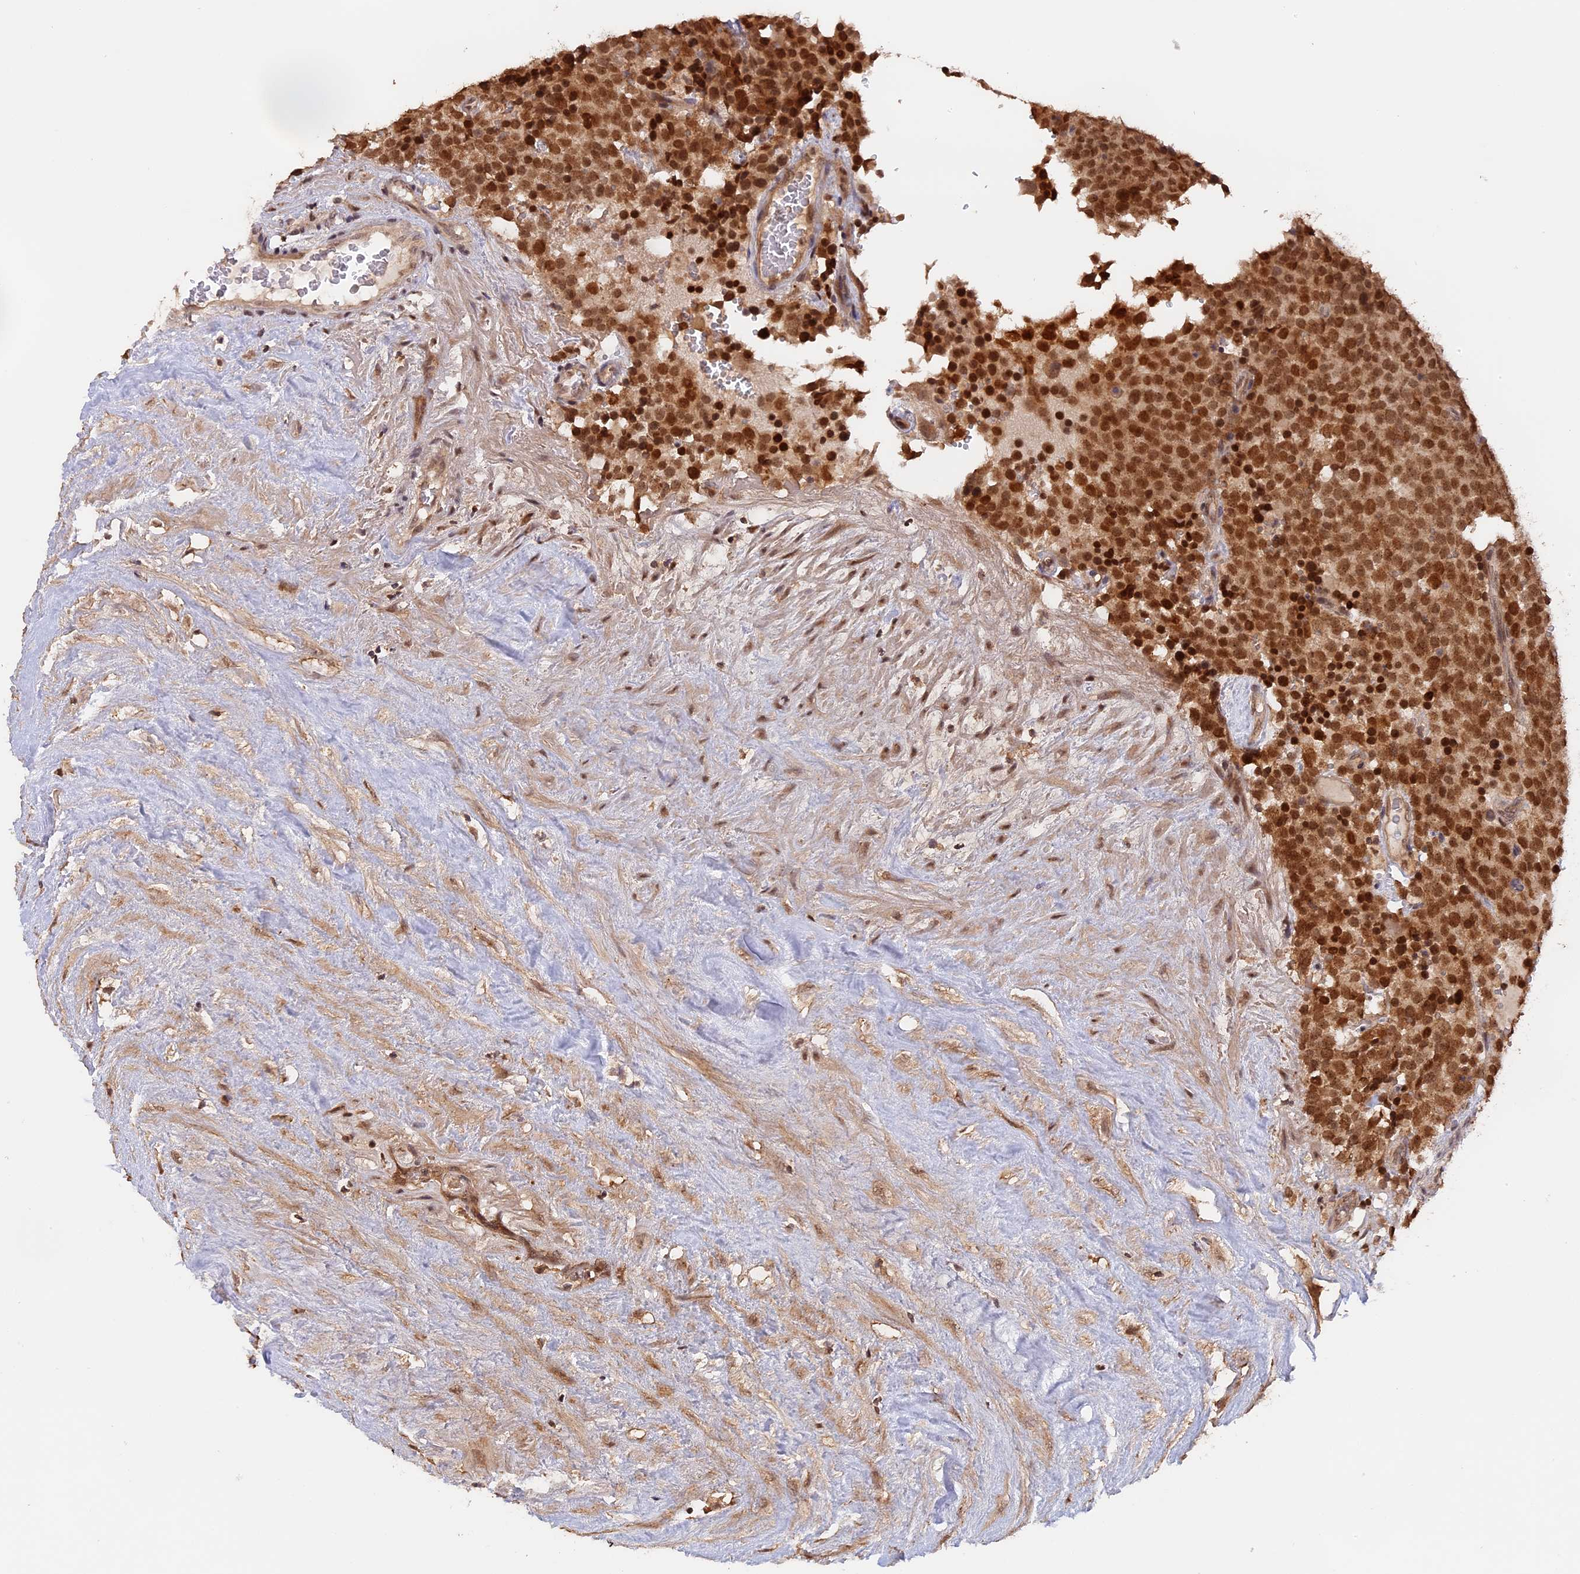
{"staining": {"intensity": "strong", "quantity": ">75%", "location": "nuclear"}, "tissue": "testis cancer", "cell_type": "Tumor cells", "image_type": "cancer", "snomed": [{"axis": "morphology", "description": "Seminoma, NOS"}, {"axis": "topography", "description": "Testis"}], "caption": "High-power microscopy captured an immunohistochemistry photomicrograph of seminoma (testis), revealing strong nuclear expression in about >75% of tumor cells. (brown staining indicates protein expression, while blue staining denotes nuclei).", "gene": "MYBL2", "patient": {"sex": "male", "age": 71}}